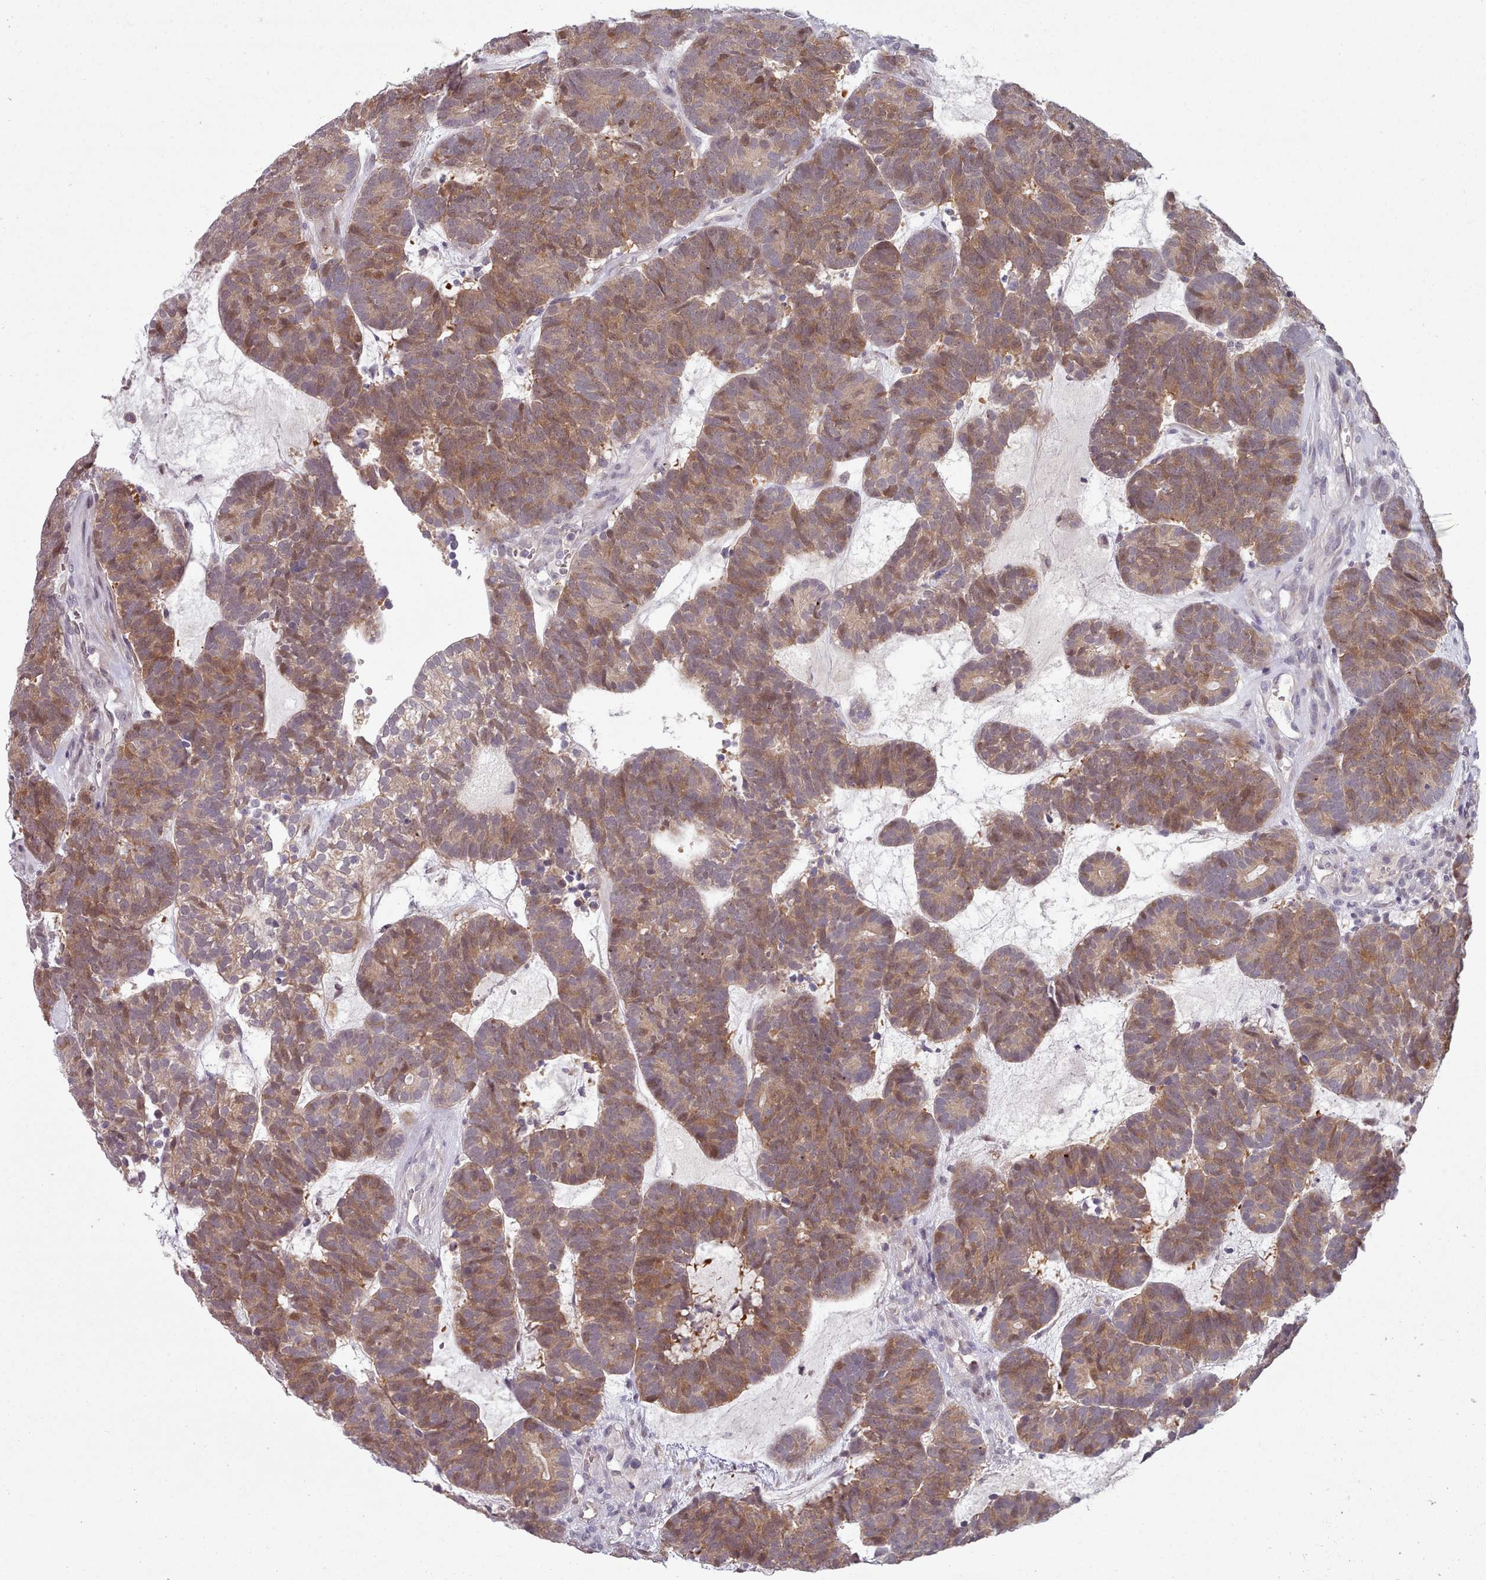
{"staining": {"intensity": "moderate", "quantity": ">75%", "location": "cytoplasmic/membranous"}, "tissue": "head and neck cancer", "cell_type": "Tumor cells", "image_type": "cancer", "snomed": [{"axis": "morphology", "description": "Adenocarcinoma, NOS"}, {"axis": "topography", "description": "Head-Neck"}], "caption": "Tumor cells display medium levels of moderate cytoplasmic/membranous positivity in about >75% of cells in adenocarcinoma (head and neck).", "gene": "CLNS1A", "patient": {"sex": "female", "age": 81}}